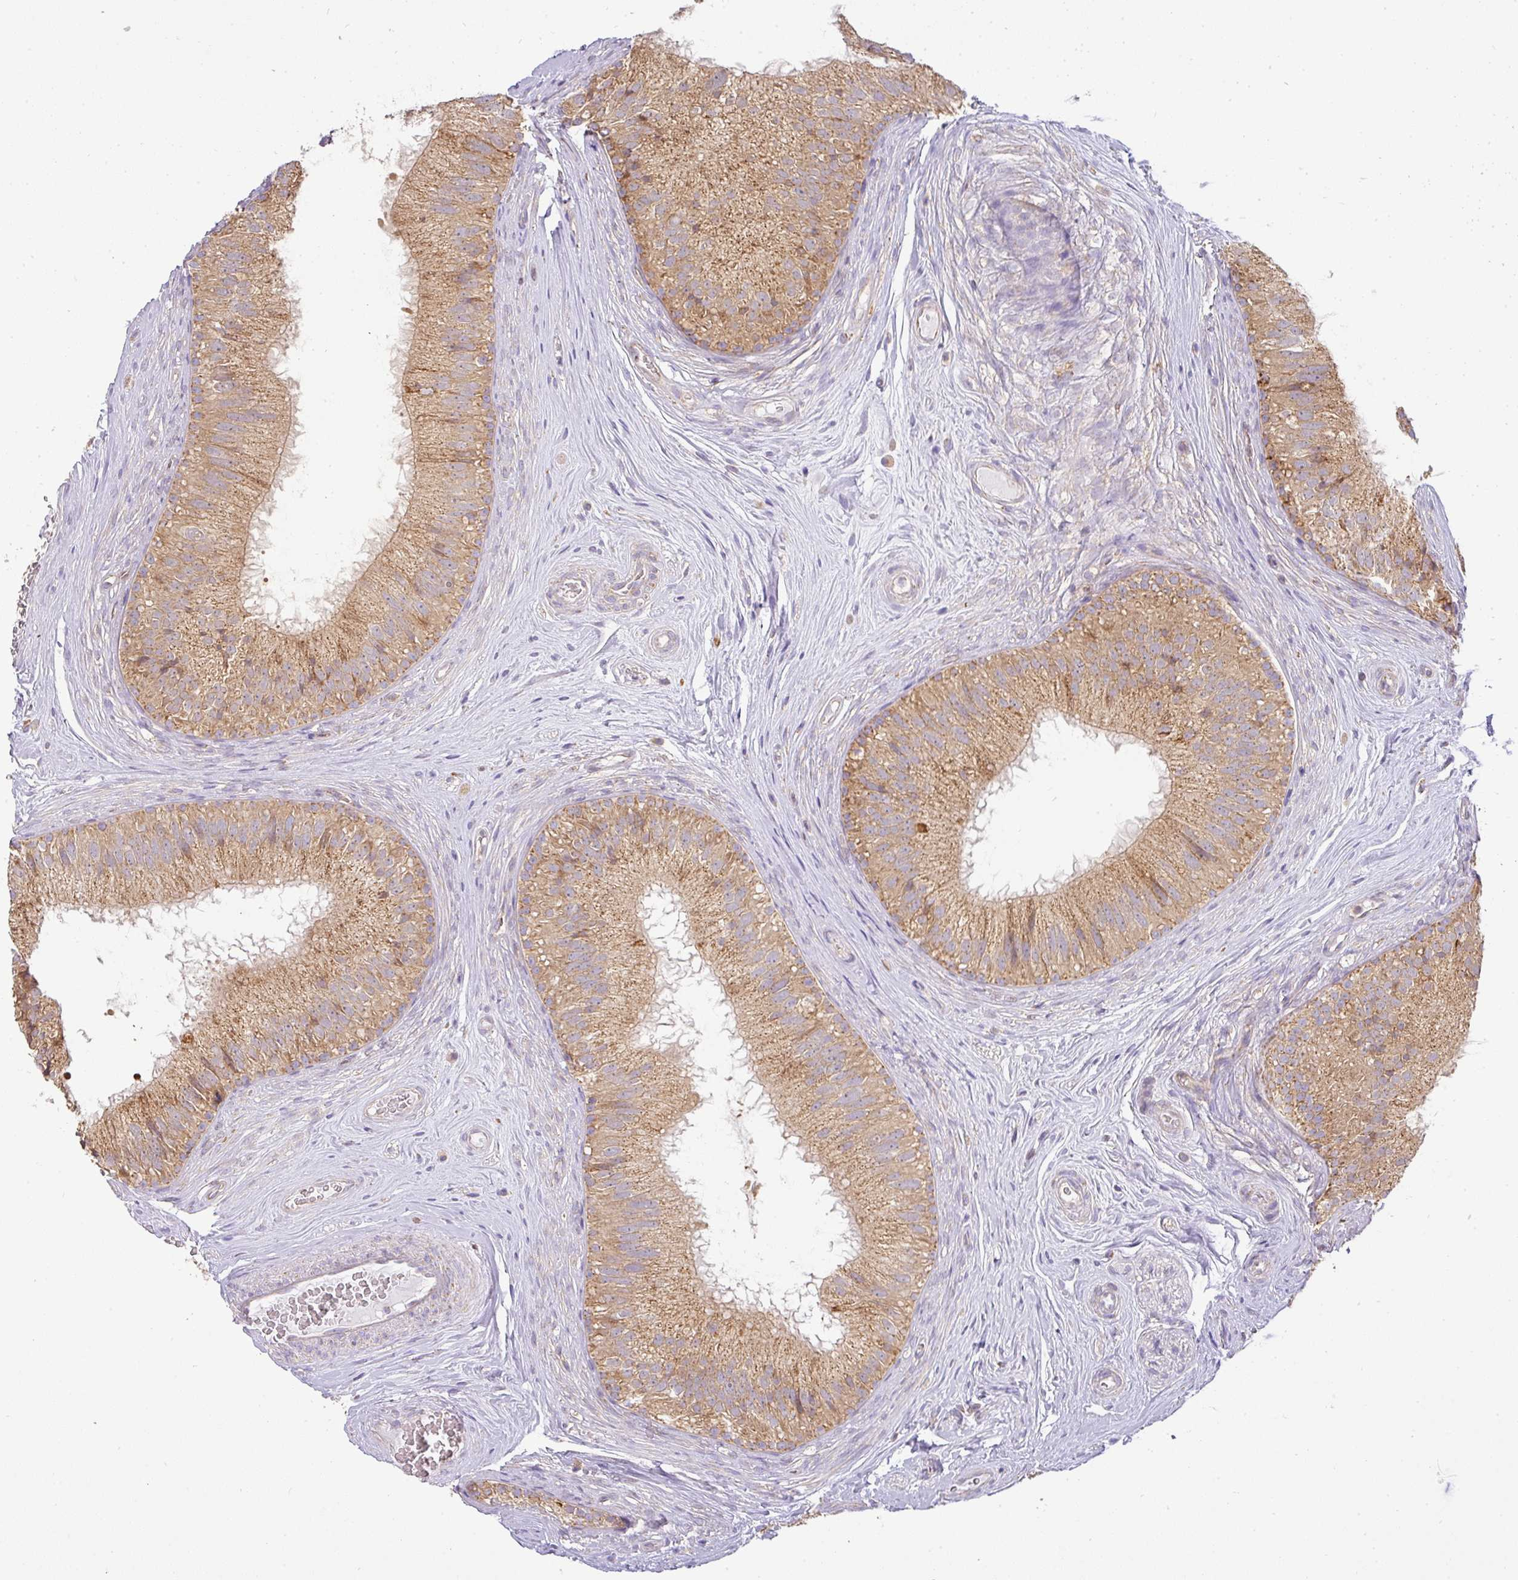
{"staining": {"intensity": "moderate", "quantity": ">75%", "location": "cytoplasmic/membranous"}, "tissue": "epididymis", "cell_type": "Glandular cells", "image_type": "normal", "snomed": [{"axis": "morphology", "description": "Normal tissue, NOS"}, {"axis": "topography", "description": "Epididymis"}], "caption": "Human epididymis stained with a brown dye reveals moderate cytoplasmic/membranous positive positivity in about >75% of glandular cells.", "gene": "ZNF211", "patient": {"sex": "male", "age": 34}}